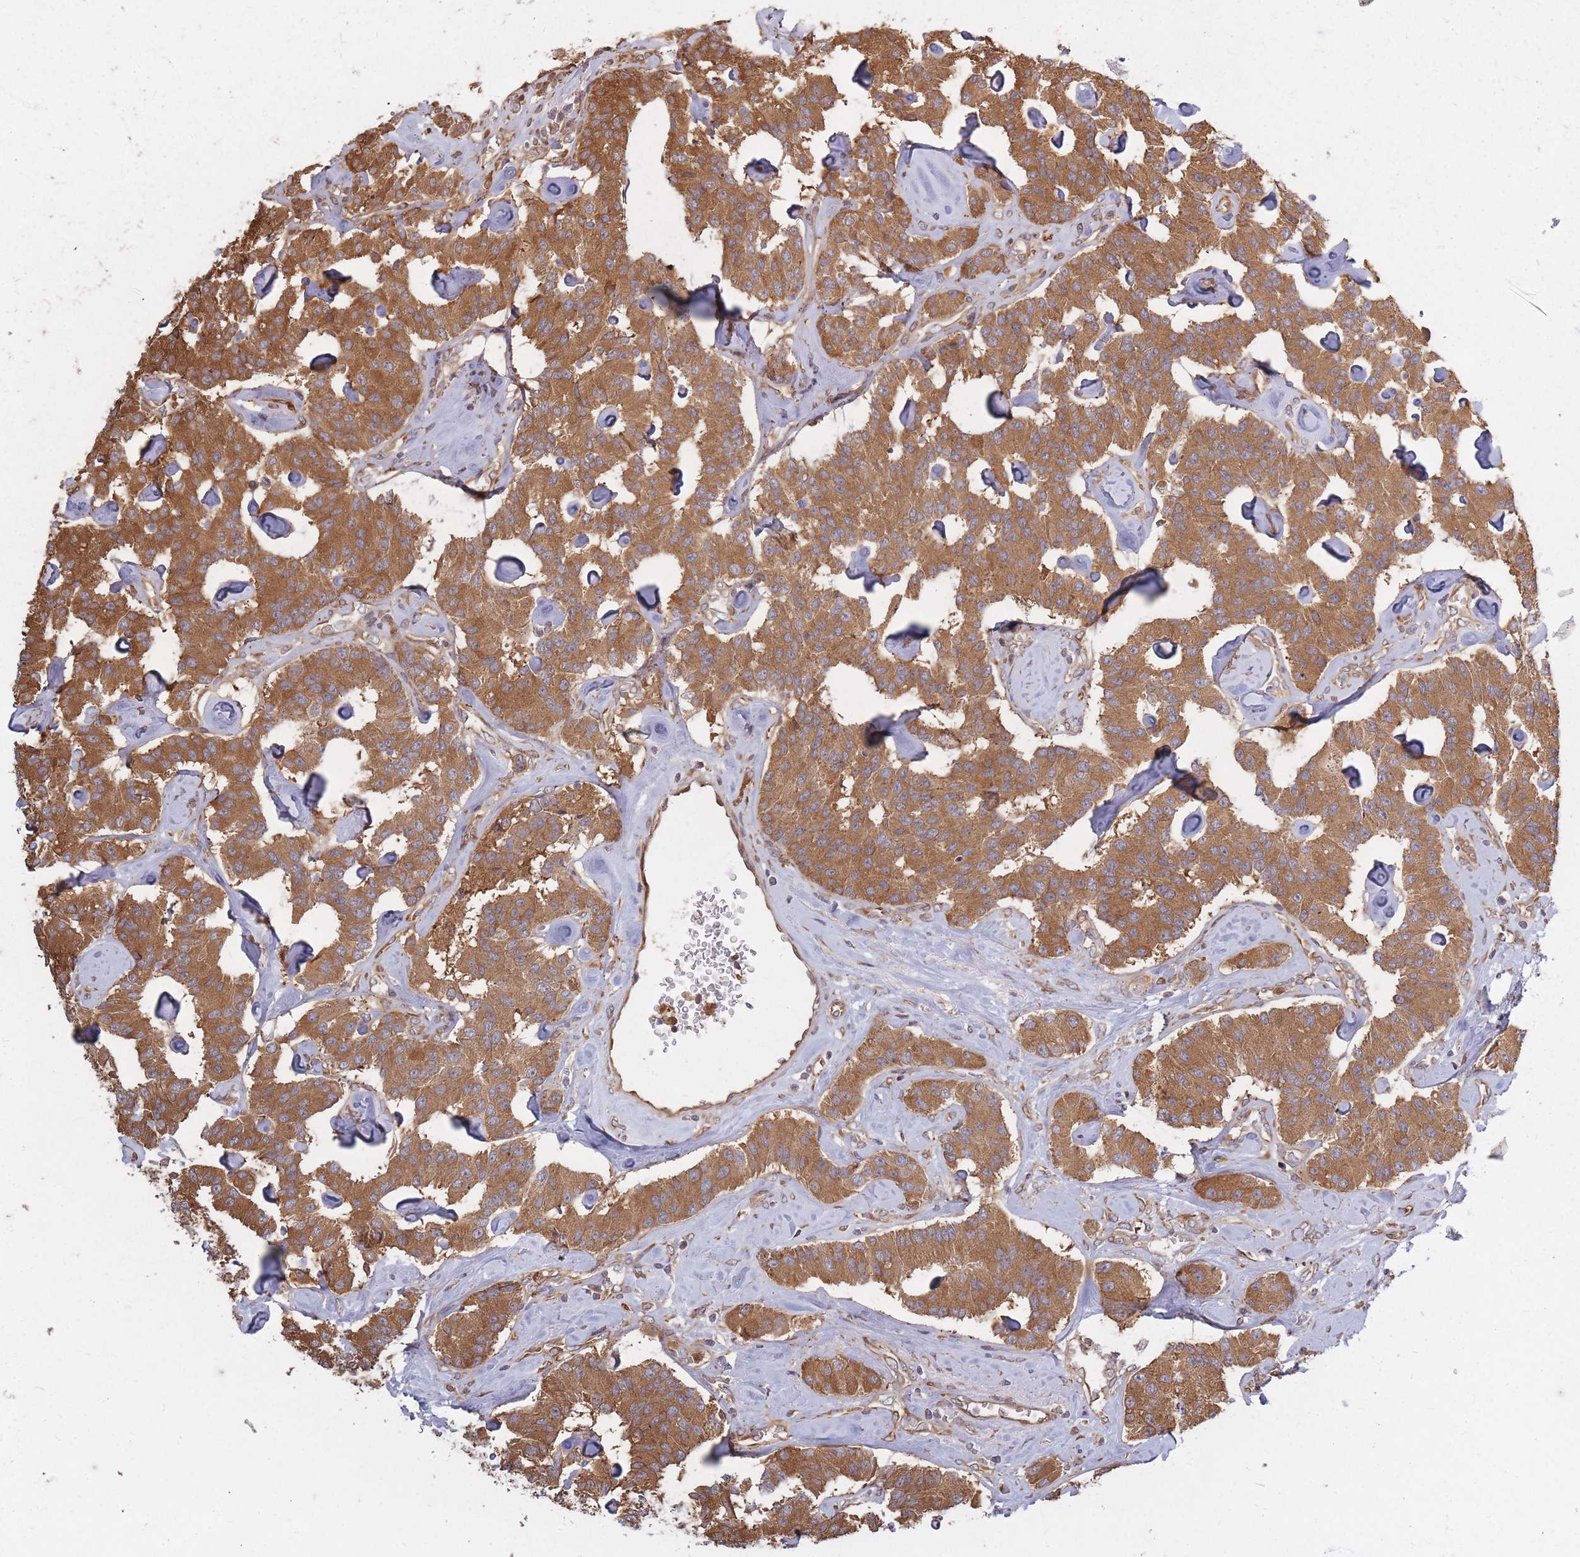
{"staining": {"intensity": "moderate", "quantity": ">75%", "location": "cytoplasmic/membranous"}, "tissue": "carcinoid", "cell_type": "Tumor cells", "image_type": "cancer", "snomed": [{"axis": "morphology", "description": "Carcinoid, malignant, NOS"}, {"axis": "topography", "description": "Pancreas"}], "caption": "Immunohistochemistry photomicrograph of neoplastic tissue: human carcinoid (malignant) stained using IHC shows medium levels of moderate protein expression localized specifically in the cytoplasmic/membranous of tumor cells, appearing as a cytoplasmic/membranous brown color.", "gene": "ARL13B", "patient": {"sex": "male", "age": 41}}